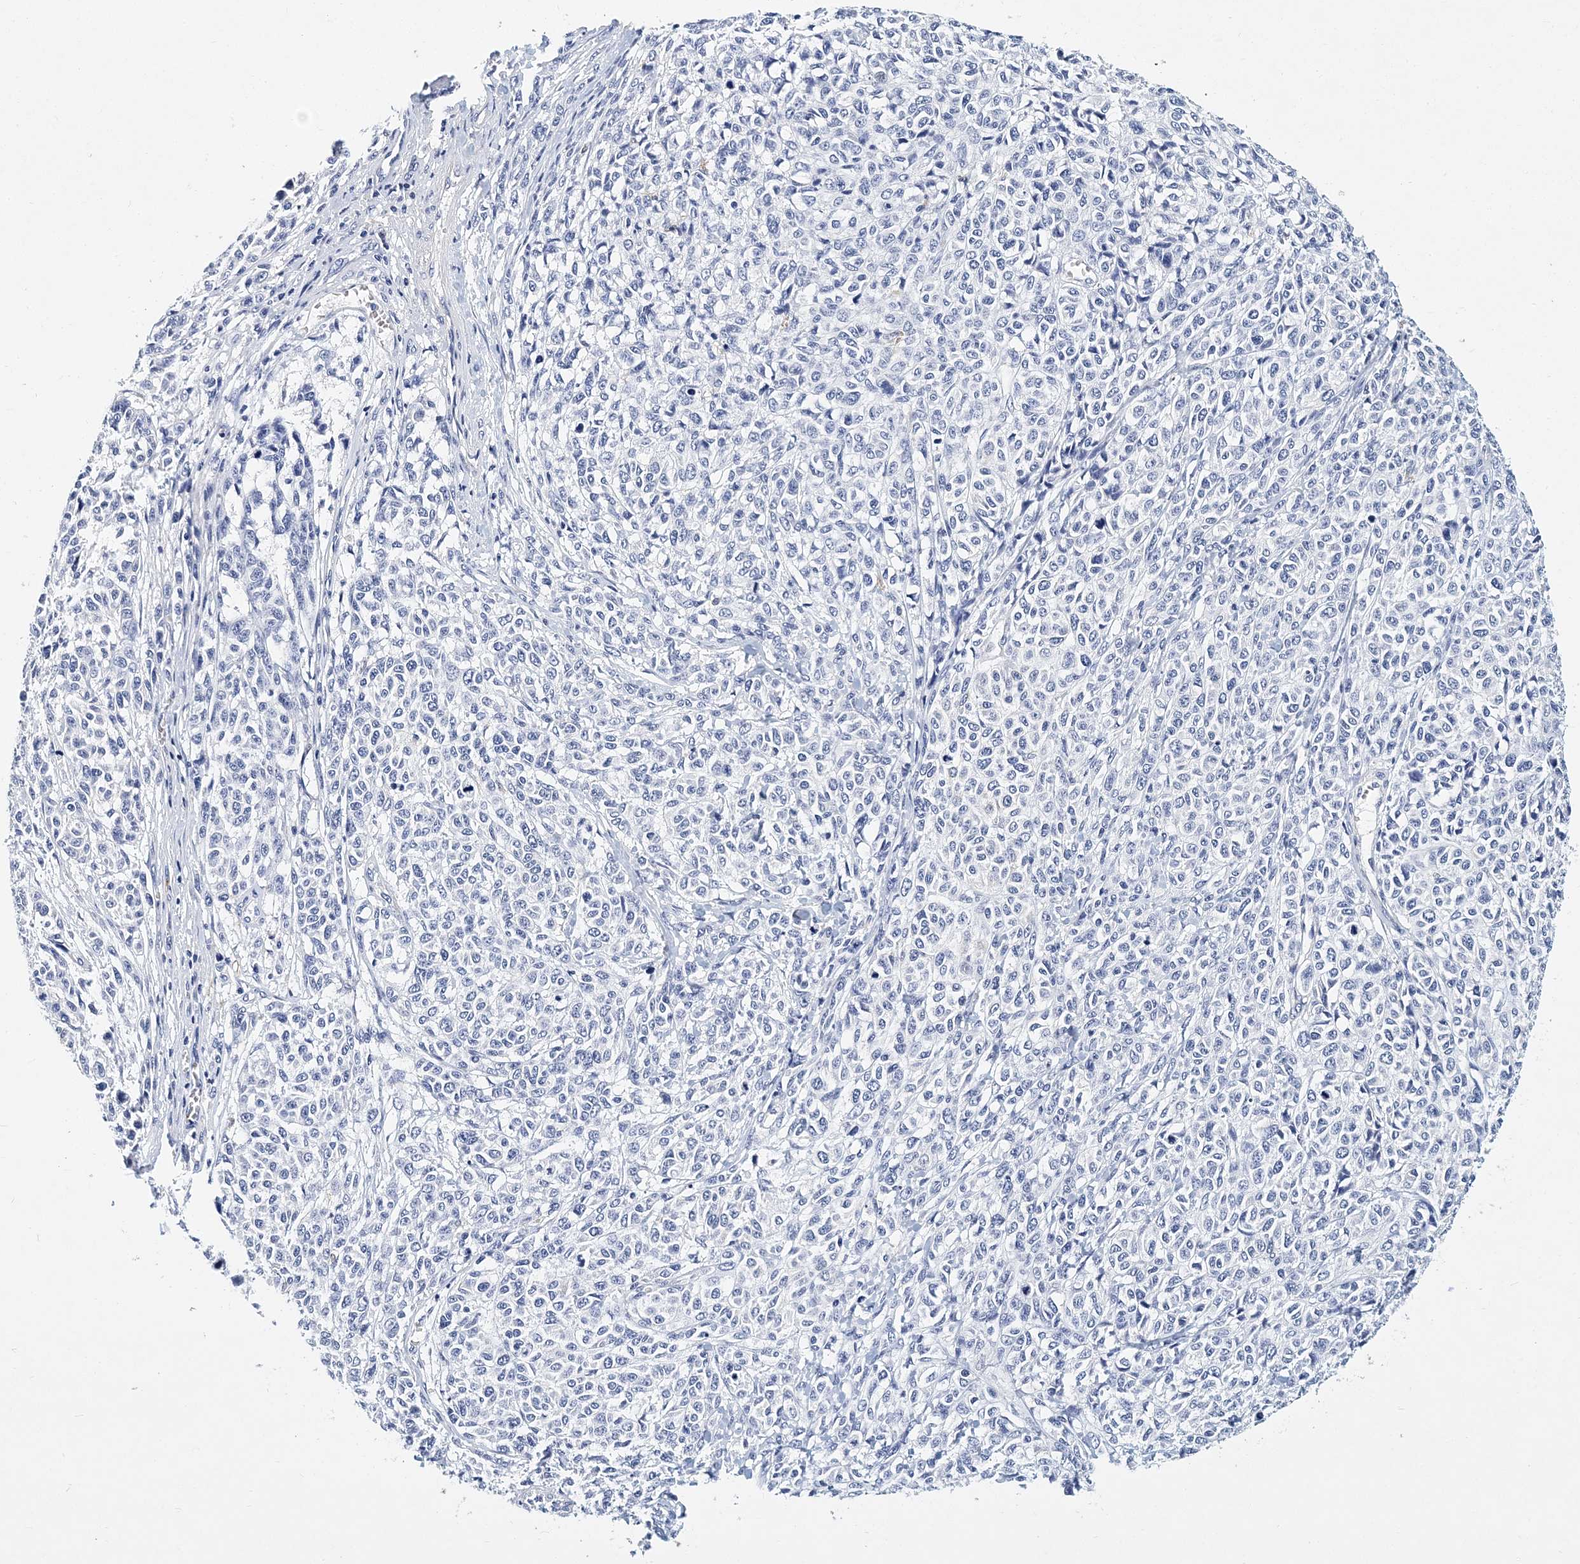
{"staining": {"intensity": "negative", "quantity": "none", "location": "none"}, "tissue": "melanoma", "cell_type": "Tumor cells", "image_type": "cancer", "snomed": [{"axis": "morphology", "description": "Malignant melanoma, NOS"}, {"axis": "topography", "description": "Skin"}], "caption": "Immunohistochemistry (IHC) of malignant melanoma shows no positivity in tumor cells.", "gene": "ITGA2B", "patient": {"sex": "male", "age": 49}}